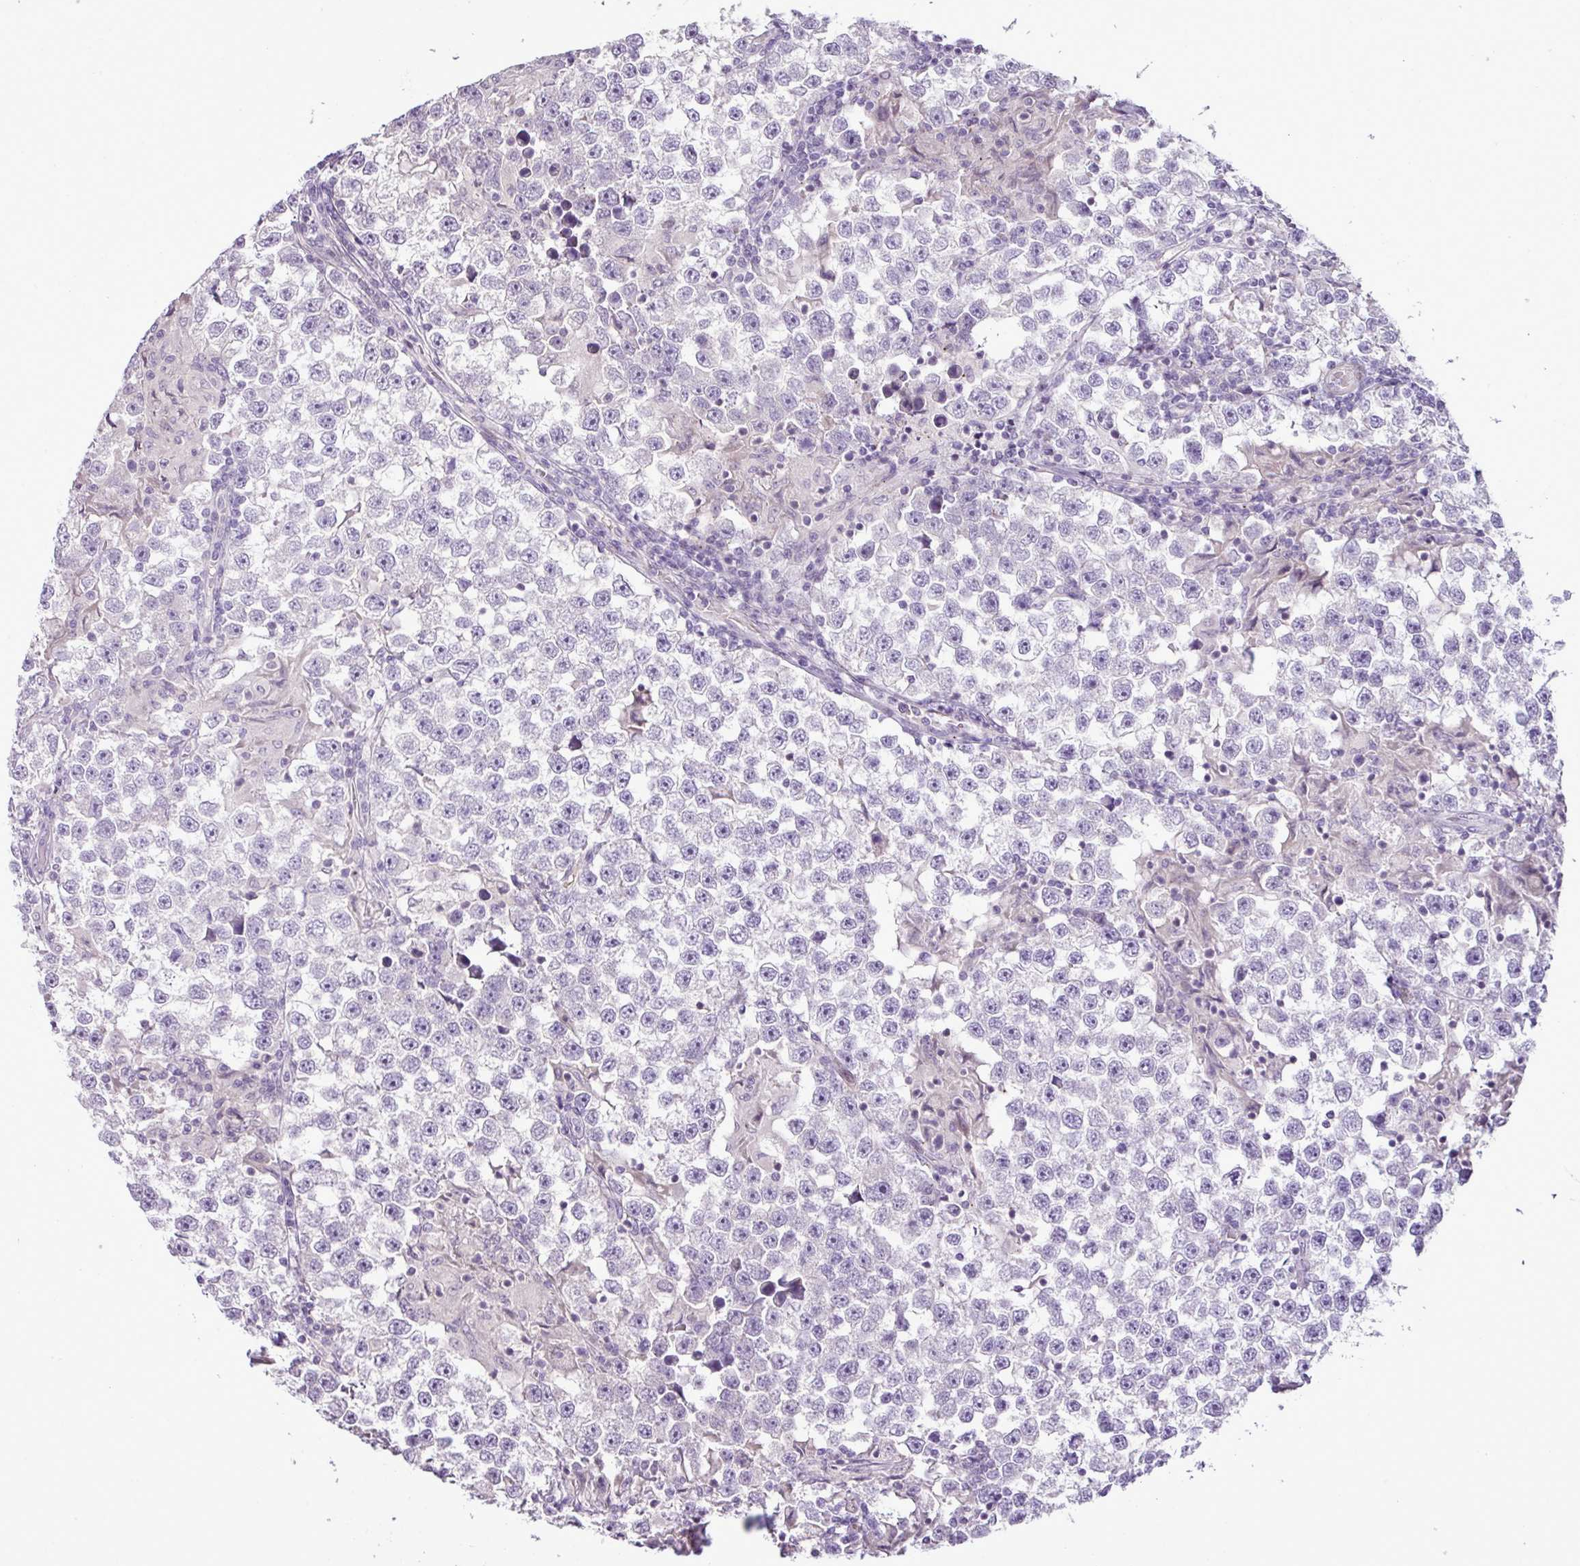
{"staining": {"intensity": "negative", "quantity": "none", "location": "none"}, "tissue": "testis cancer", "cell_type": "Tumor cells", "image_type": "cancer", "snomed": [{"axis": "morphology", "description": "Seminoma, NOS"}, {"axis": "topography", "description": "Testis"}], "caption": "Image shows no significant protein positivity in tumor cells of testis cancer (seminoma).", "gene": "DNAJB13", "patient": {"sex": "male", "age": 46}}